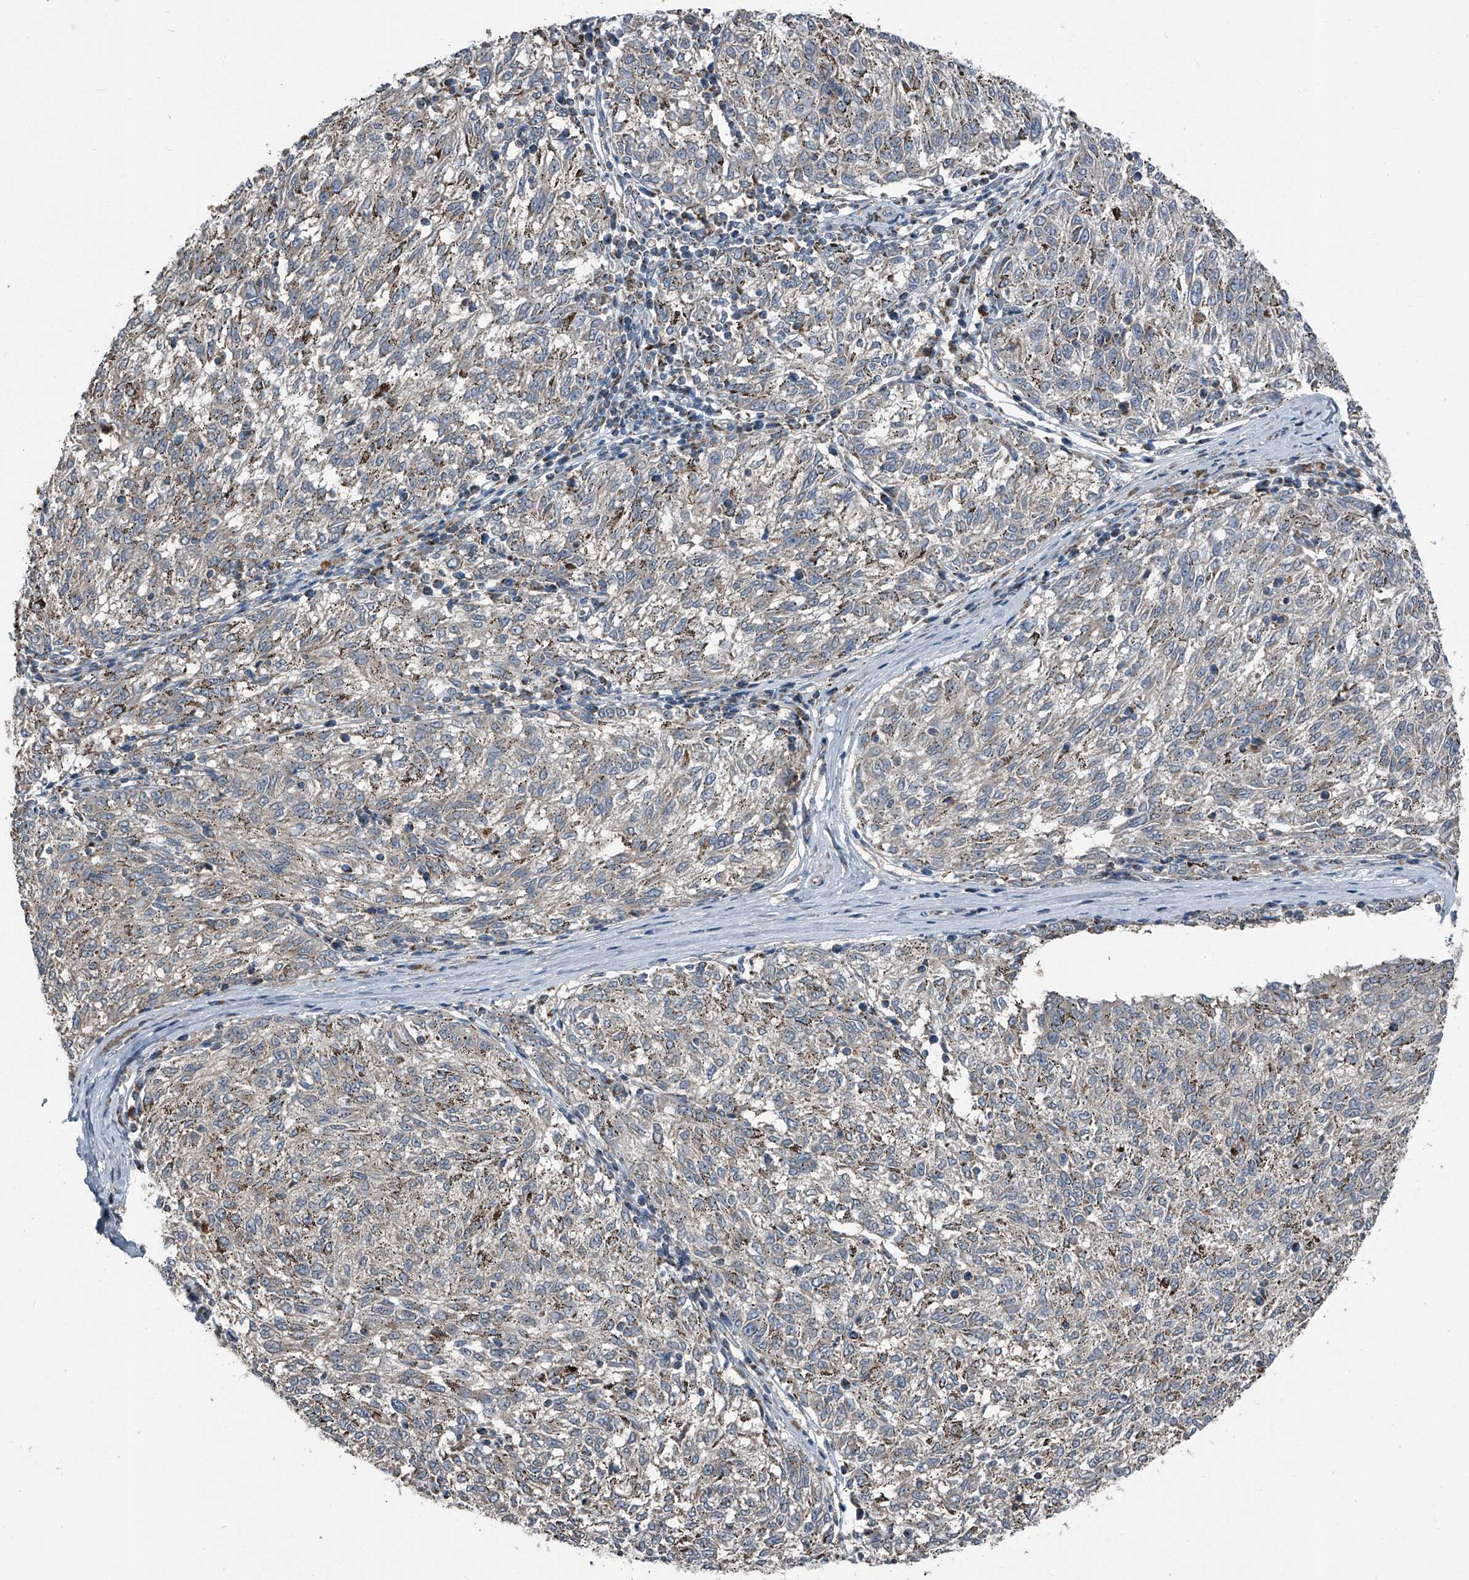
{"staining": {"intensity": "negative", "quantity": "none", "location": "none"}, "tissue": "melanoma", "cell_type": "Tumor cells", "image_type": "cancer", "snomed": [{"axis": "morphology", "description": "Malignant melanoma, NOS"}, {"axis": "topography", "description": "Skin"}], "caption": "This photomicrograph is of melanoma stained with immunohistochemistry (IHC) to label a protein in brown with the nuclei are counter-stained blue. There is no expression in tumor cells.", "gene": "CHRNA7", "patient": {"sex": "female", "age": 72}}